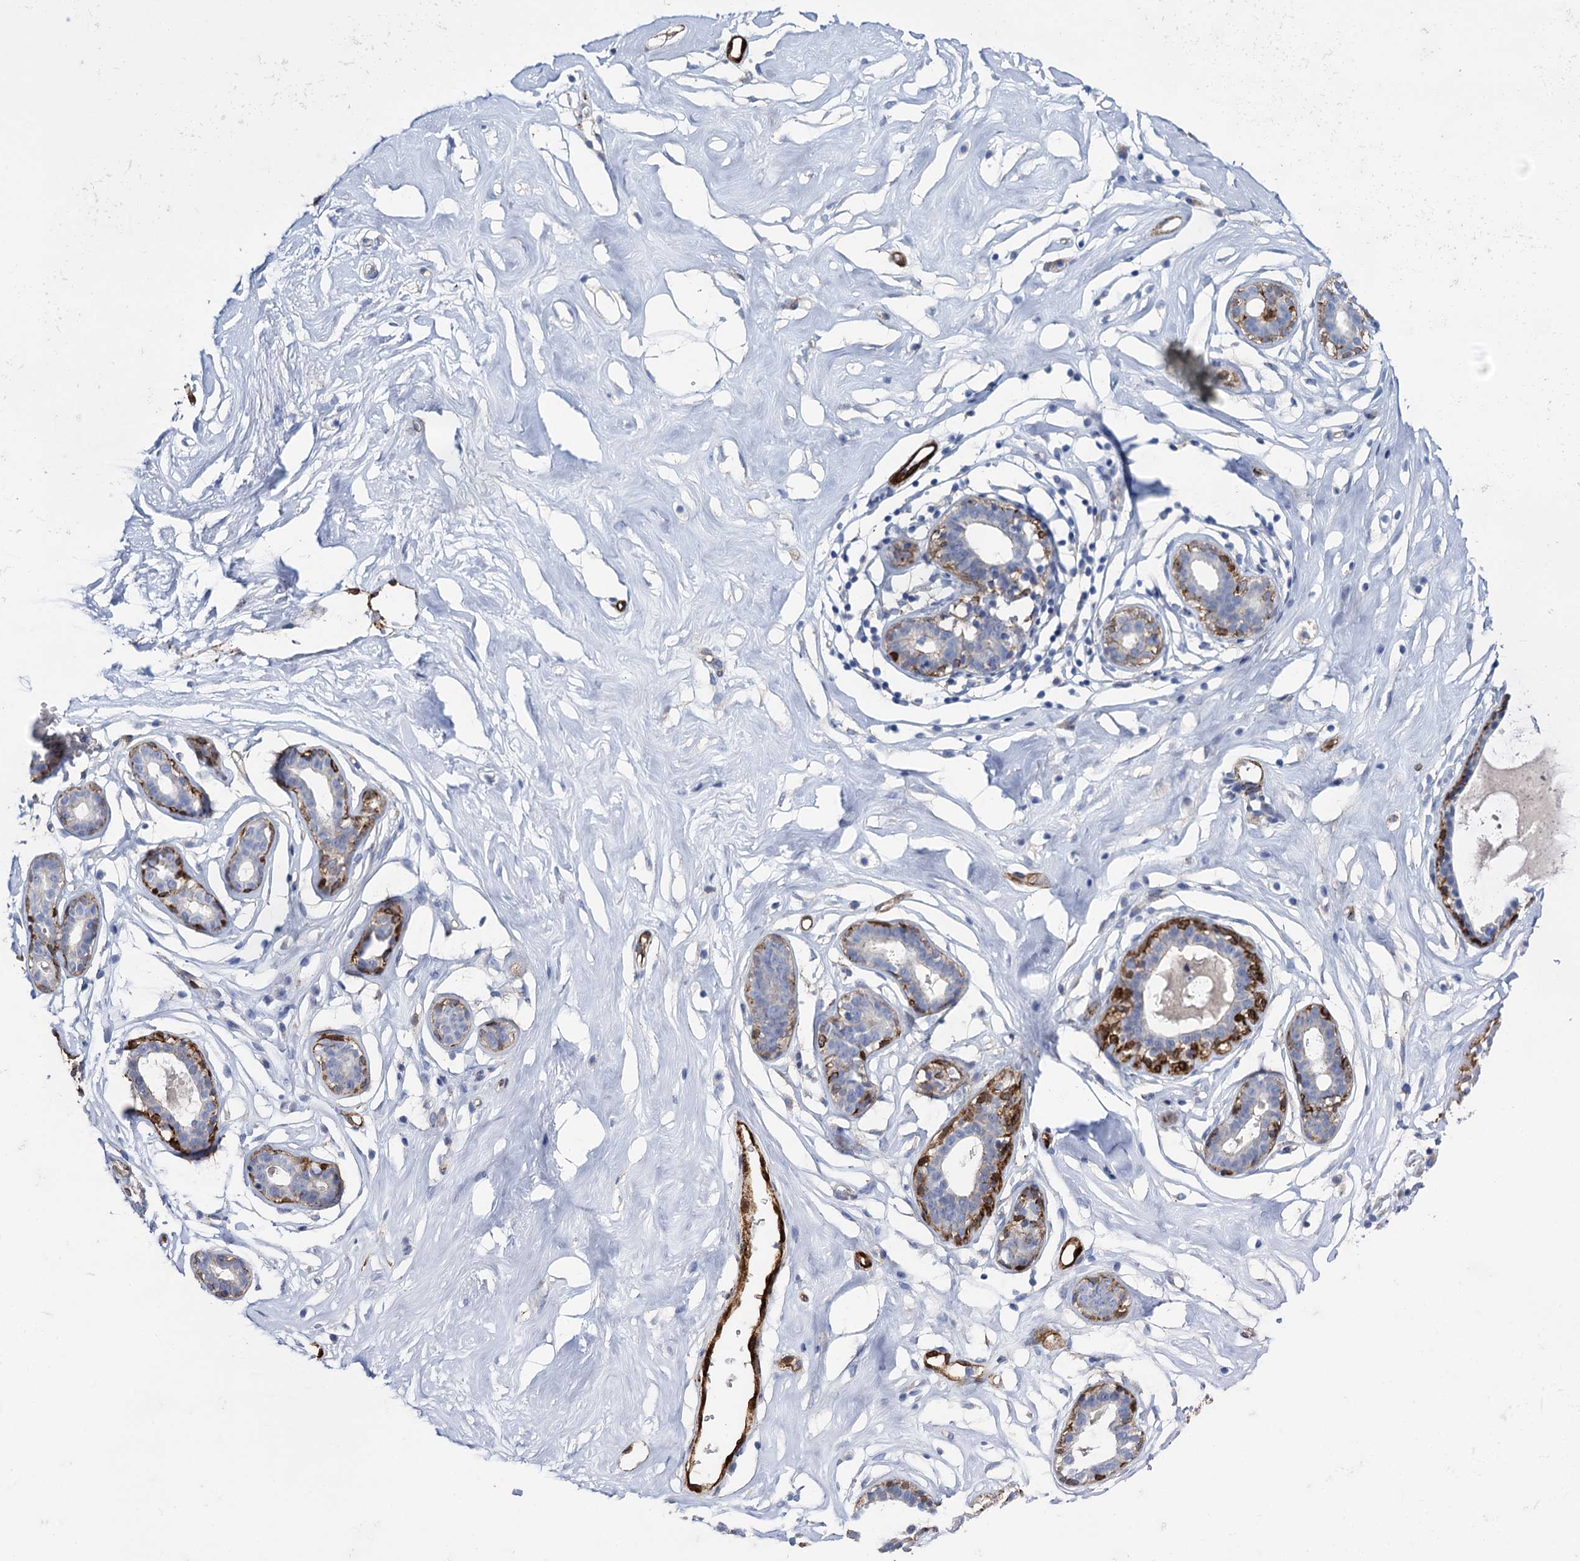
{"staining": {"intensity": "negative", "quantity": "none", "location": "none"}, "tissue": "breast", "cell_type": "Adipocytes", "image_type": "normal", "snomed": [{"axis": "morphology", "description": "Normal tissue, NOS"}, {"axis": "morphology", "description": "Adenoma, NOS"}, {"axis": "topography", "description": "Breast"}], "caption": "IHC image of normal breast stained for a protein (brown), which reveals no positivity in adipocytes. The staining is performed using DAB brown chromogen with nuclei counter-stained in using hematoxylin.", "gene": "SNCG", "patient": {"sex": "female", "age": 23}}